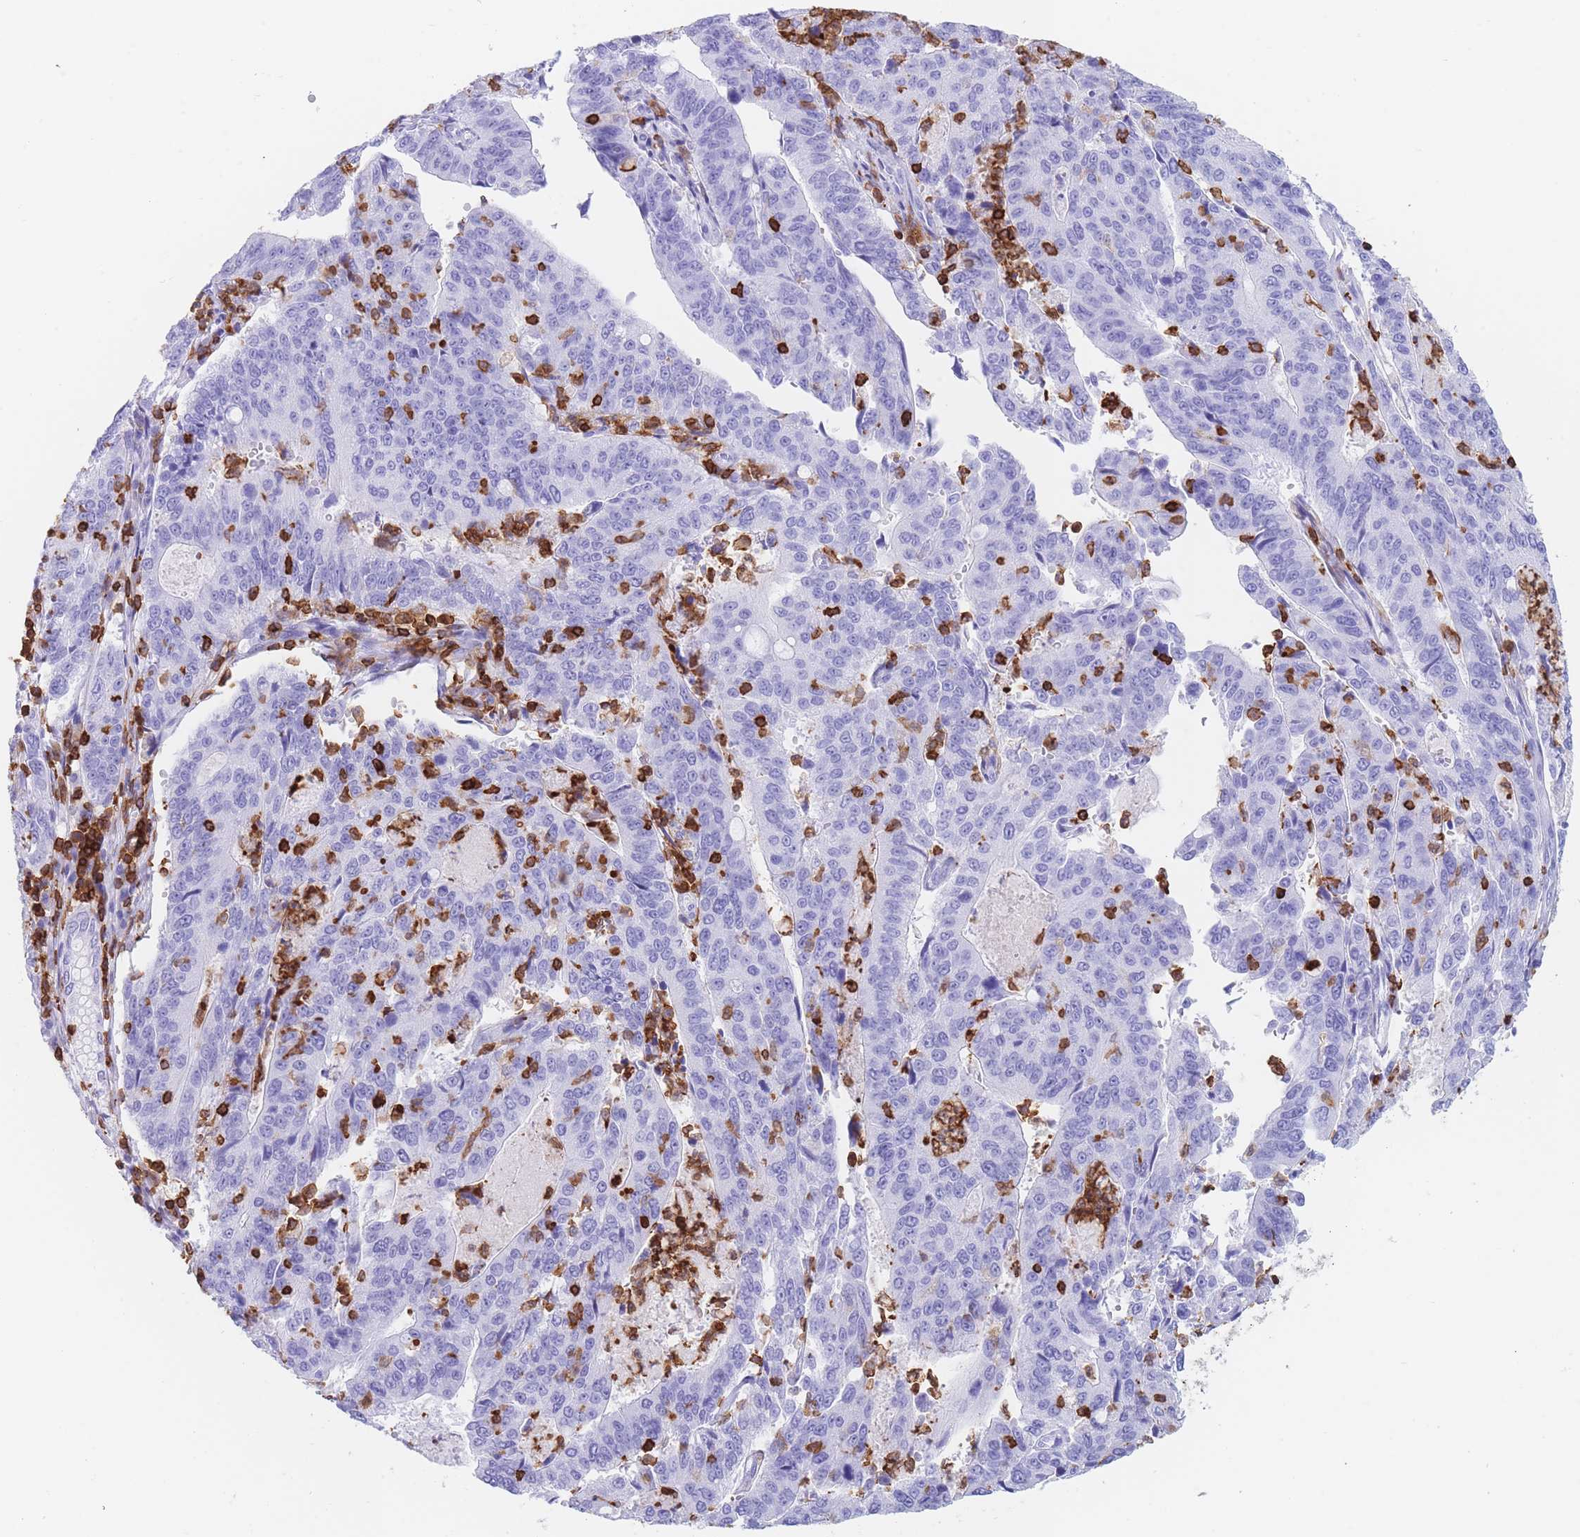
{"staining": {"intensity": "negative", "quantity": "none", "location": "none"}, "tissue": "stomach cancer", "cell_type": "Tumor cells", "image_type": "cancer", "snomed": [{"axis": "morphology", "description": "Adenocarcinoma, NOS"}, {"axis": "topography", "description": "Stomach"}], "caption": "An immunohistochemistry histopathology image of stomach cancer is shown. There is no staining in tumor cells of stomach cancer.", "gene": "CORO1A", "patient": {"sex": "male", "age": 59}}